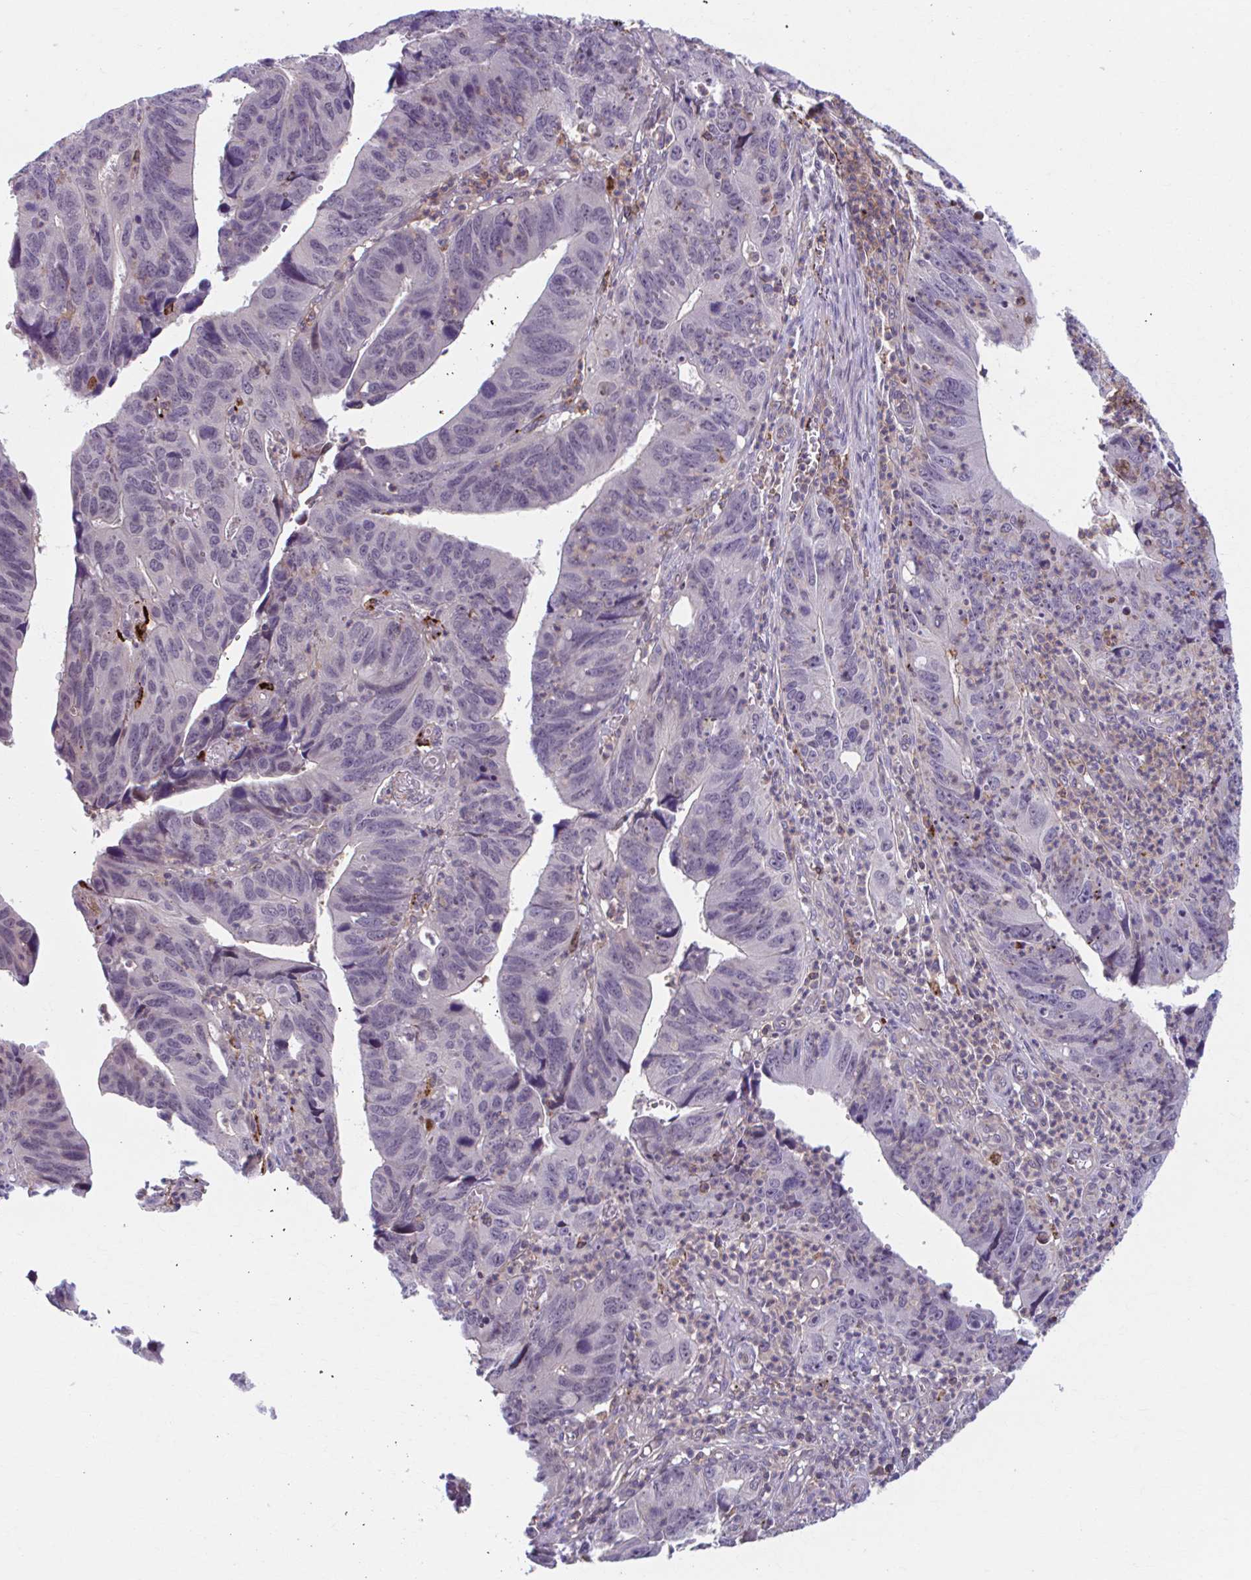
{"staining": {"intensity": "negative", "quantity": "none", "location": "none"}, "tissue": "stomach cancer", "cell_type": "Tumor cells", "image_type": "cancer", "snomed": [{"axis": "morphology", "description": "Adenocarcinoma, NOS"}, {"axis": "topography", "description": "Stomach"}], "caption": "Immunohistochemical staining of adenocarcinoma (stomach) reveals no significant expression in tumor cells. (DAB immunohistochemistry, high magnification).", "gene": "ADAT3", "patient": {"sex": "male", "age": 59}}